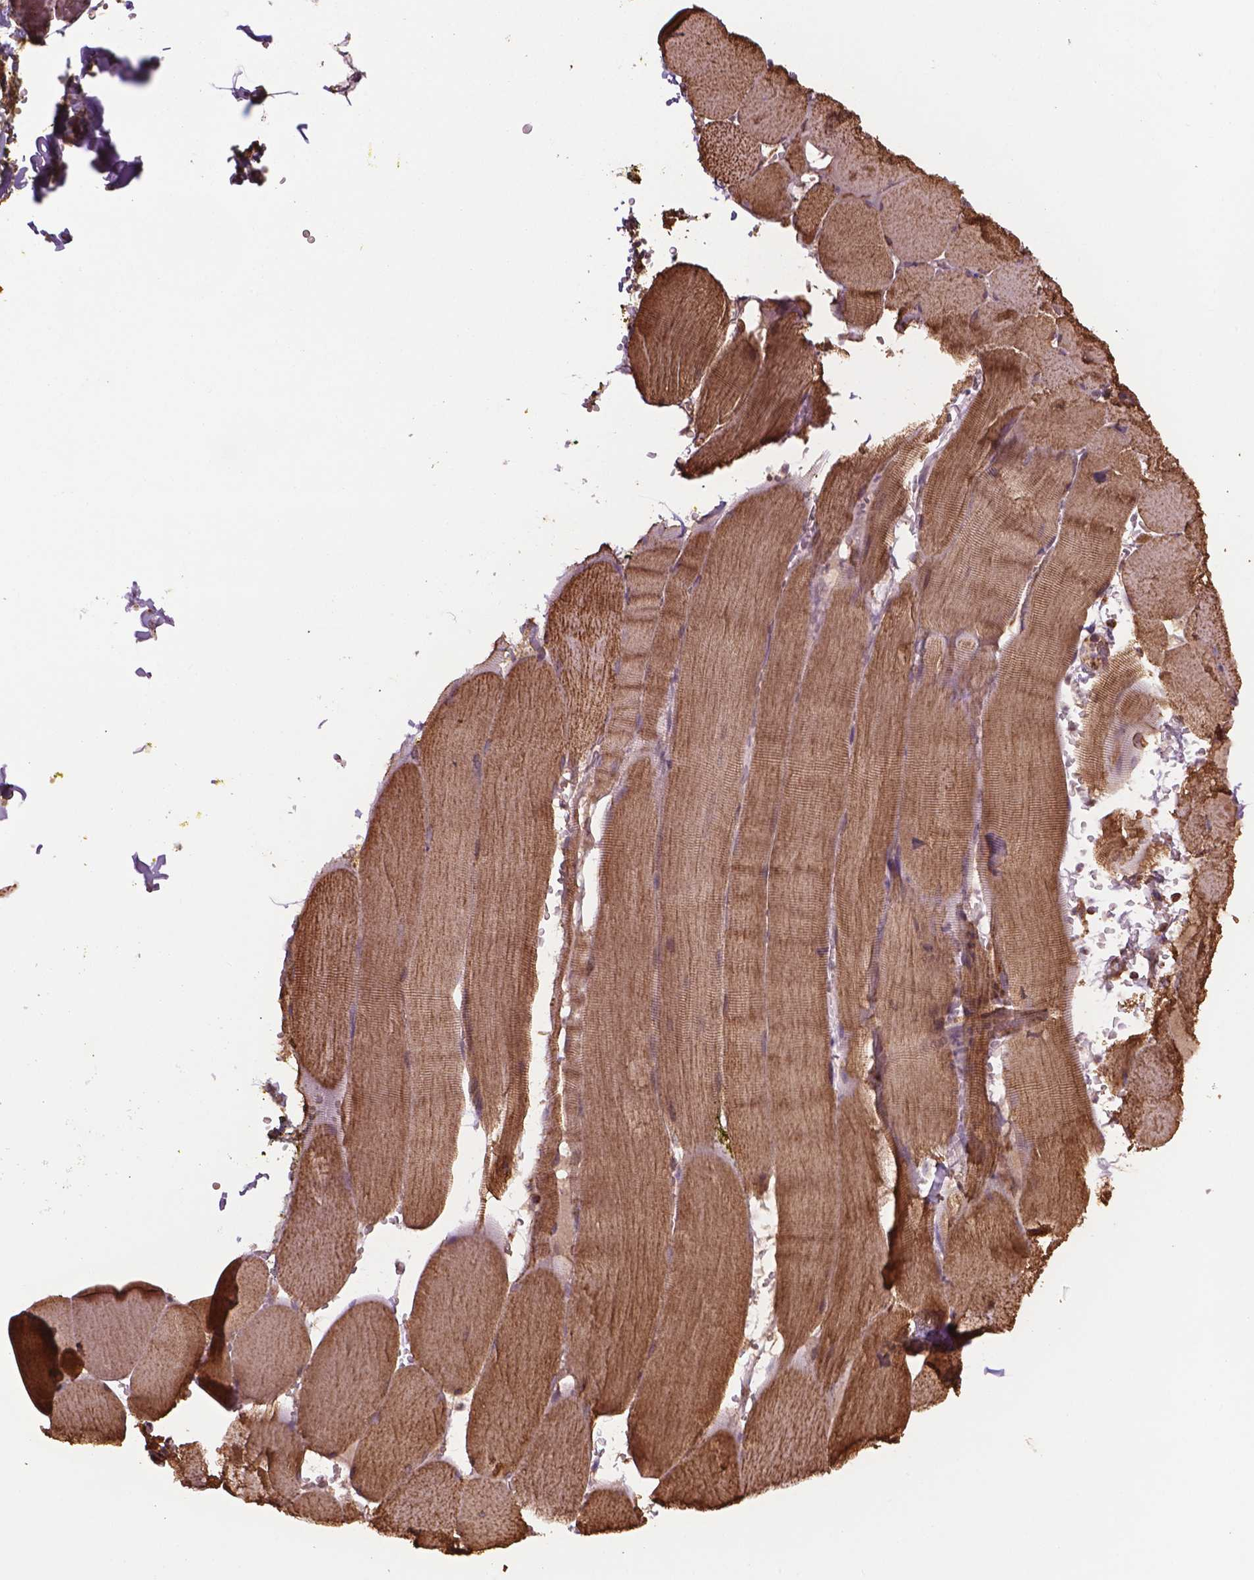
{"staining": {"intensity": "weak", "quantity": ">75%", "location": "cytoplasmic/membranous"}, "tissue": "skeletal muscle", "cell_type": "Myocytes", "image_type": "normal", "snomed": [{"axis": "morphology", "description": "Normal tissue, NOS"}, {"axis": "topography", "description": "Skeletal muscle"}], "caption": "A low amount of weak cytoplasmic/membranous staining is appreciated in approximately >75% of myocytes in benign skeletal muscle.", "gene": "HS3ST3A1", "patient": {"sex": "male", "age": 56}}